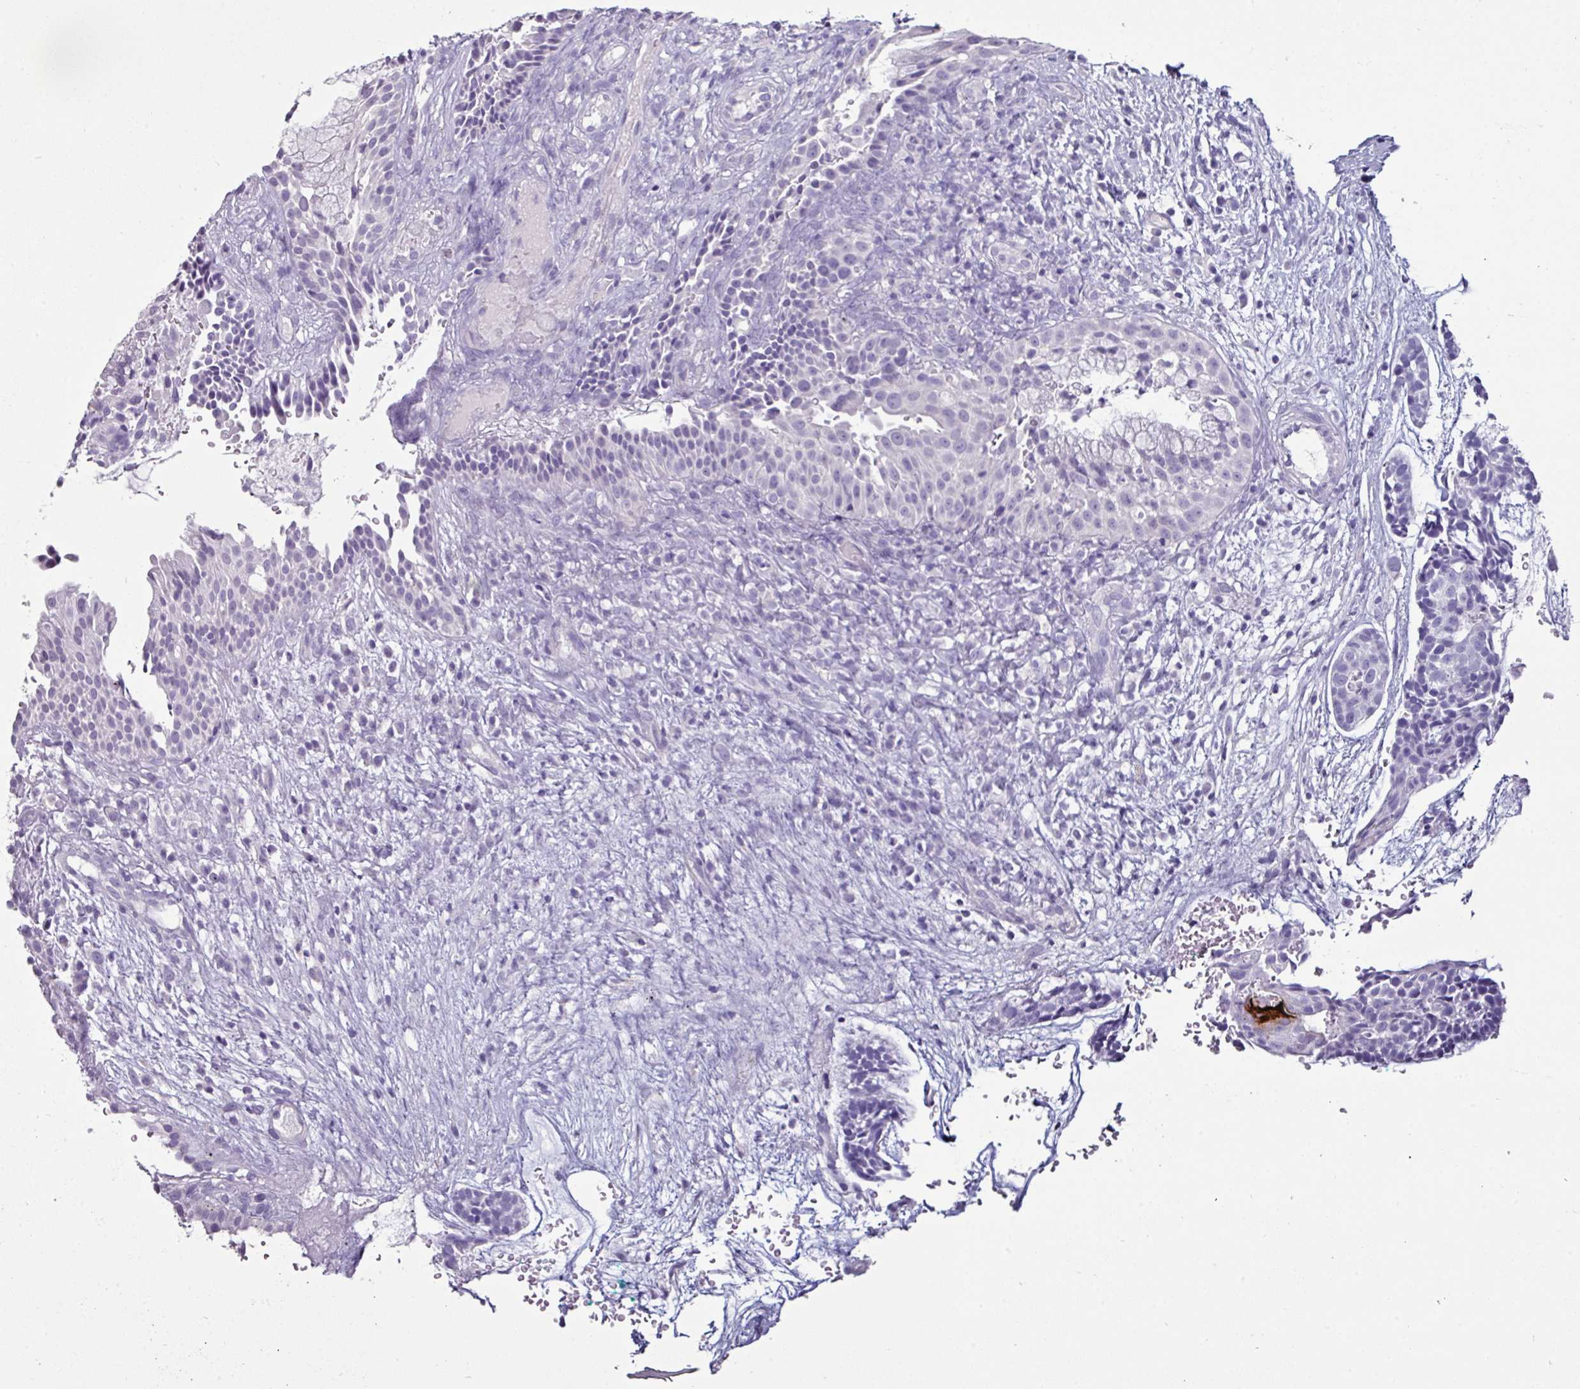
{"staining": {"intensity": "negative", "quantity": "none", "location": "none"}, "tissue": "head and neck cancer", "cell_type": "Tumor cells", "image_type": "cancer", "snomed": [{"axis": "morphology", "description": "Adenocarcinoma, NOS"}, {"axis": "topography", "description": "Subcutis"}, {"axis": "topography", "description": "Head-Neck"}], "caption": "This image is of head and neck cancer stained with IHC to label a protein in brown with the nuclei are counter-stained blue. There is no staining in tumor cells.", "gene": "GLP2R", "patient": {"sex": "female", "age": 73}}